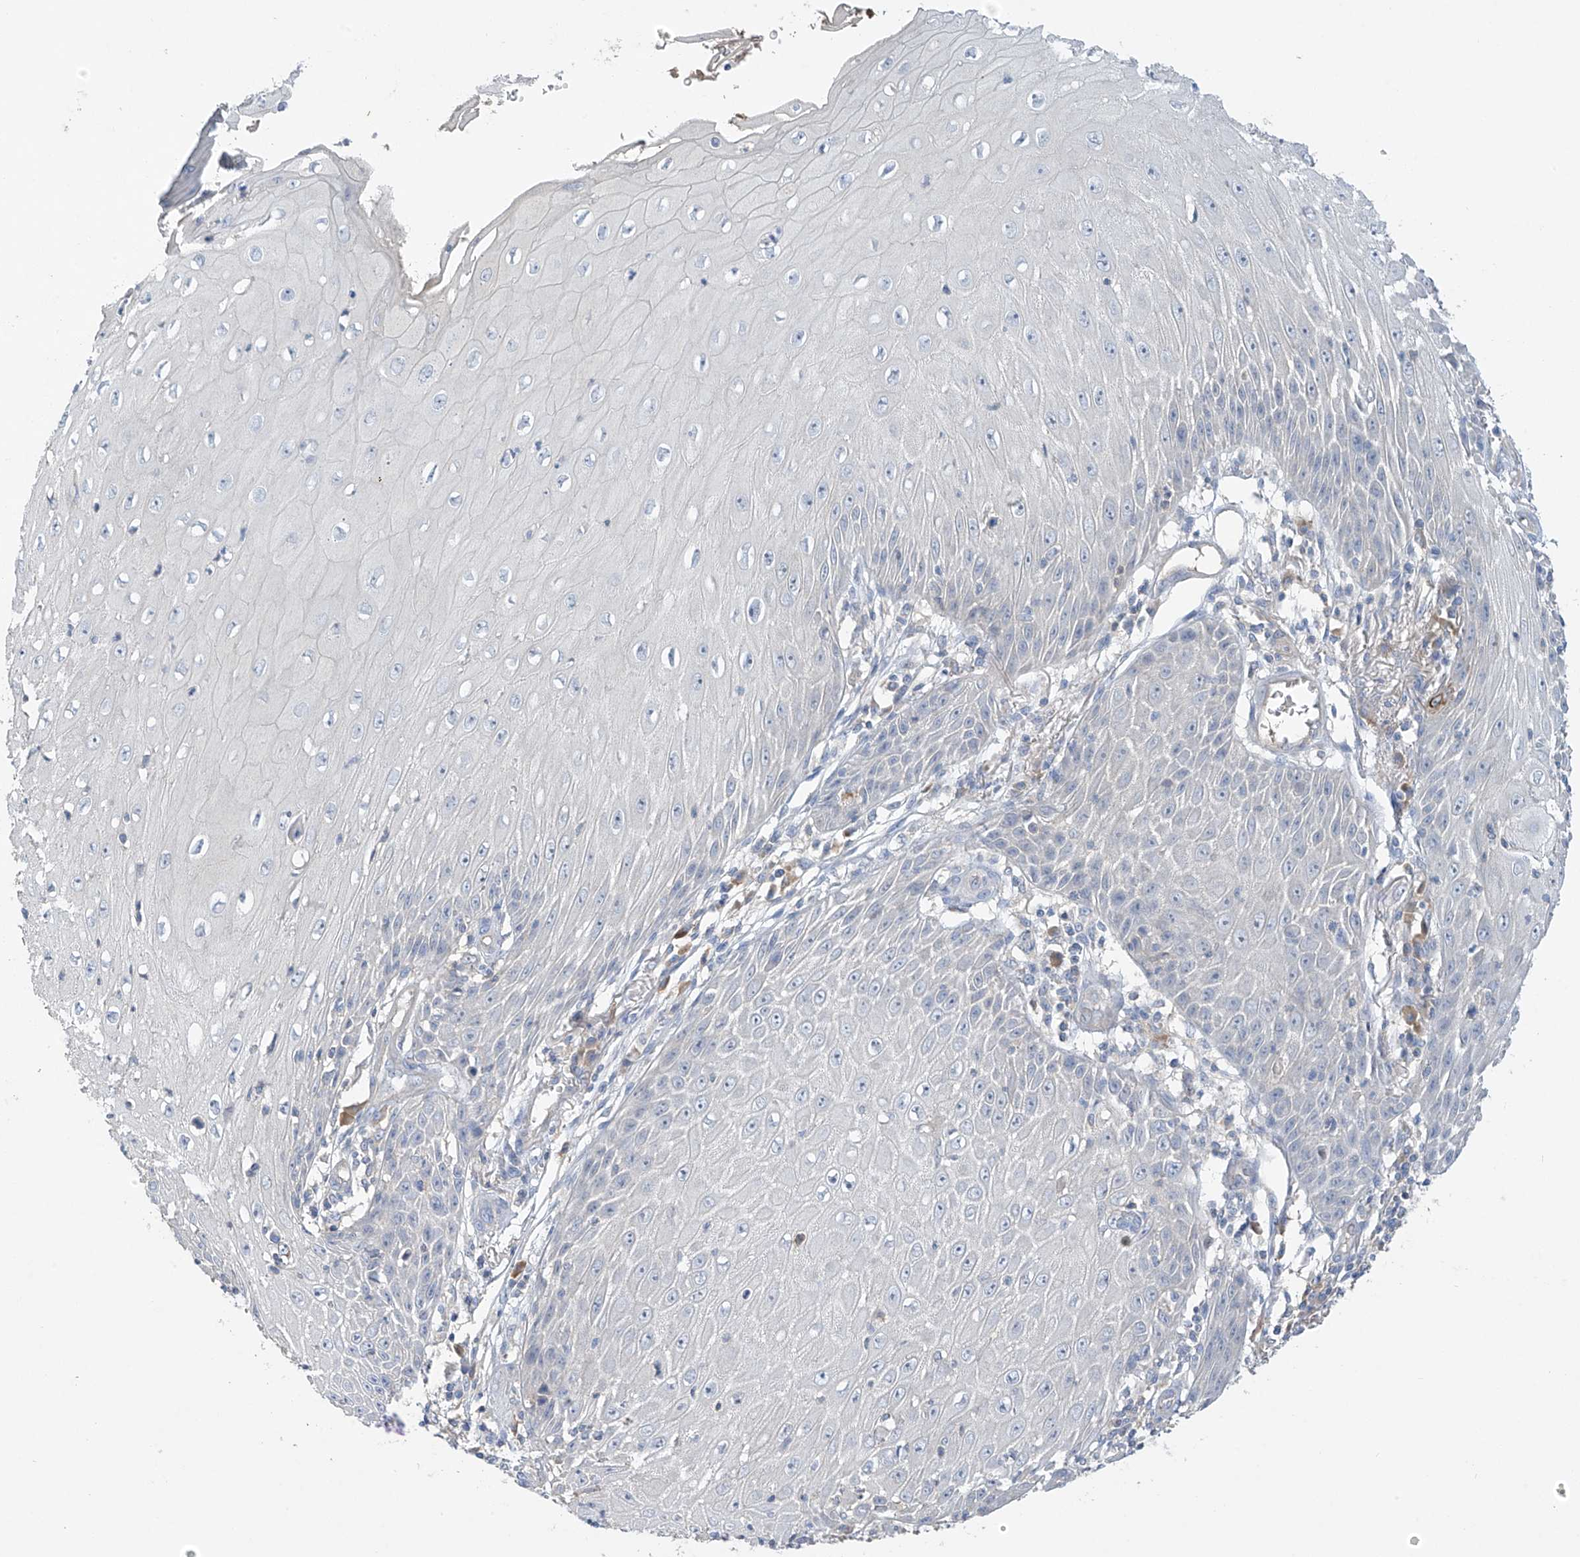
{"staining": {"intensity": "negative", "quantity": "none", "location": "none"}, "tissue": "skin cancer", "cell_type": "Tumor cells", "image_type": "cancer", "snomed": [{"axis": "morphology", "description": "Squamous cell carcinoma, NOS"}, {"axis": "topography", "description": "Skin"}], "caption": "The photomicrograph reveals no staining of tumor cells in squamous cell carcinoma (skin).", "gene": "PRSS12", "patient": {"sex": "female", "age": 73}}